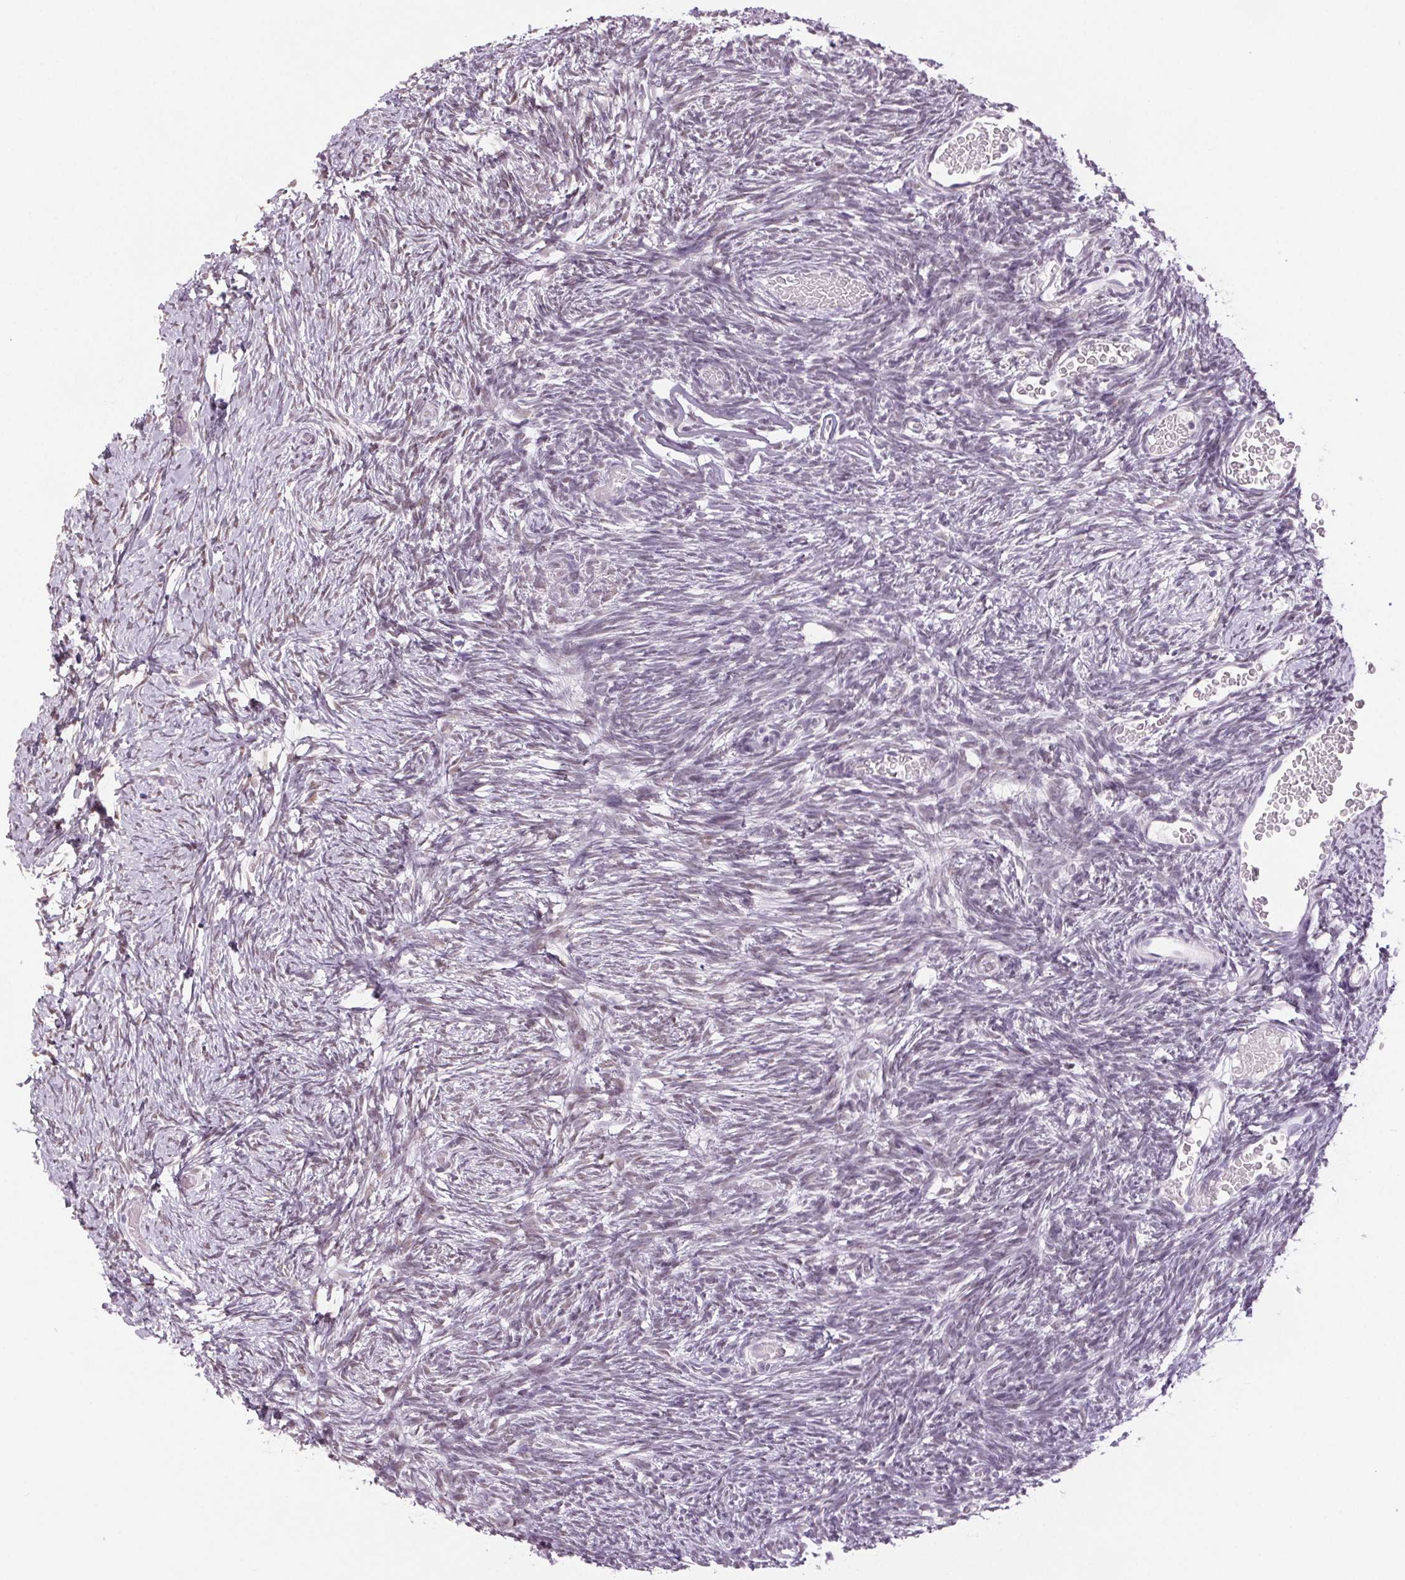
{"staining": {"intensity": "negative", "quantity": "none", "location": "none"}, "tissue": "ovary", "cell_type": "Ovarian stroma cells", "image_type": "normal", "snomed": [{"axis": "morphology", "description": "Normal tissue, NOS"}, {"axis": "topography", "description": "Ovary"}], "caption": "Immunohistochemistry (IHC) of benign ovary displays no expression in ovarian stroma cells.", "gene": "DNAJC6", "patient": {"sex": "female", "age": 39}}